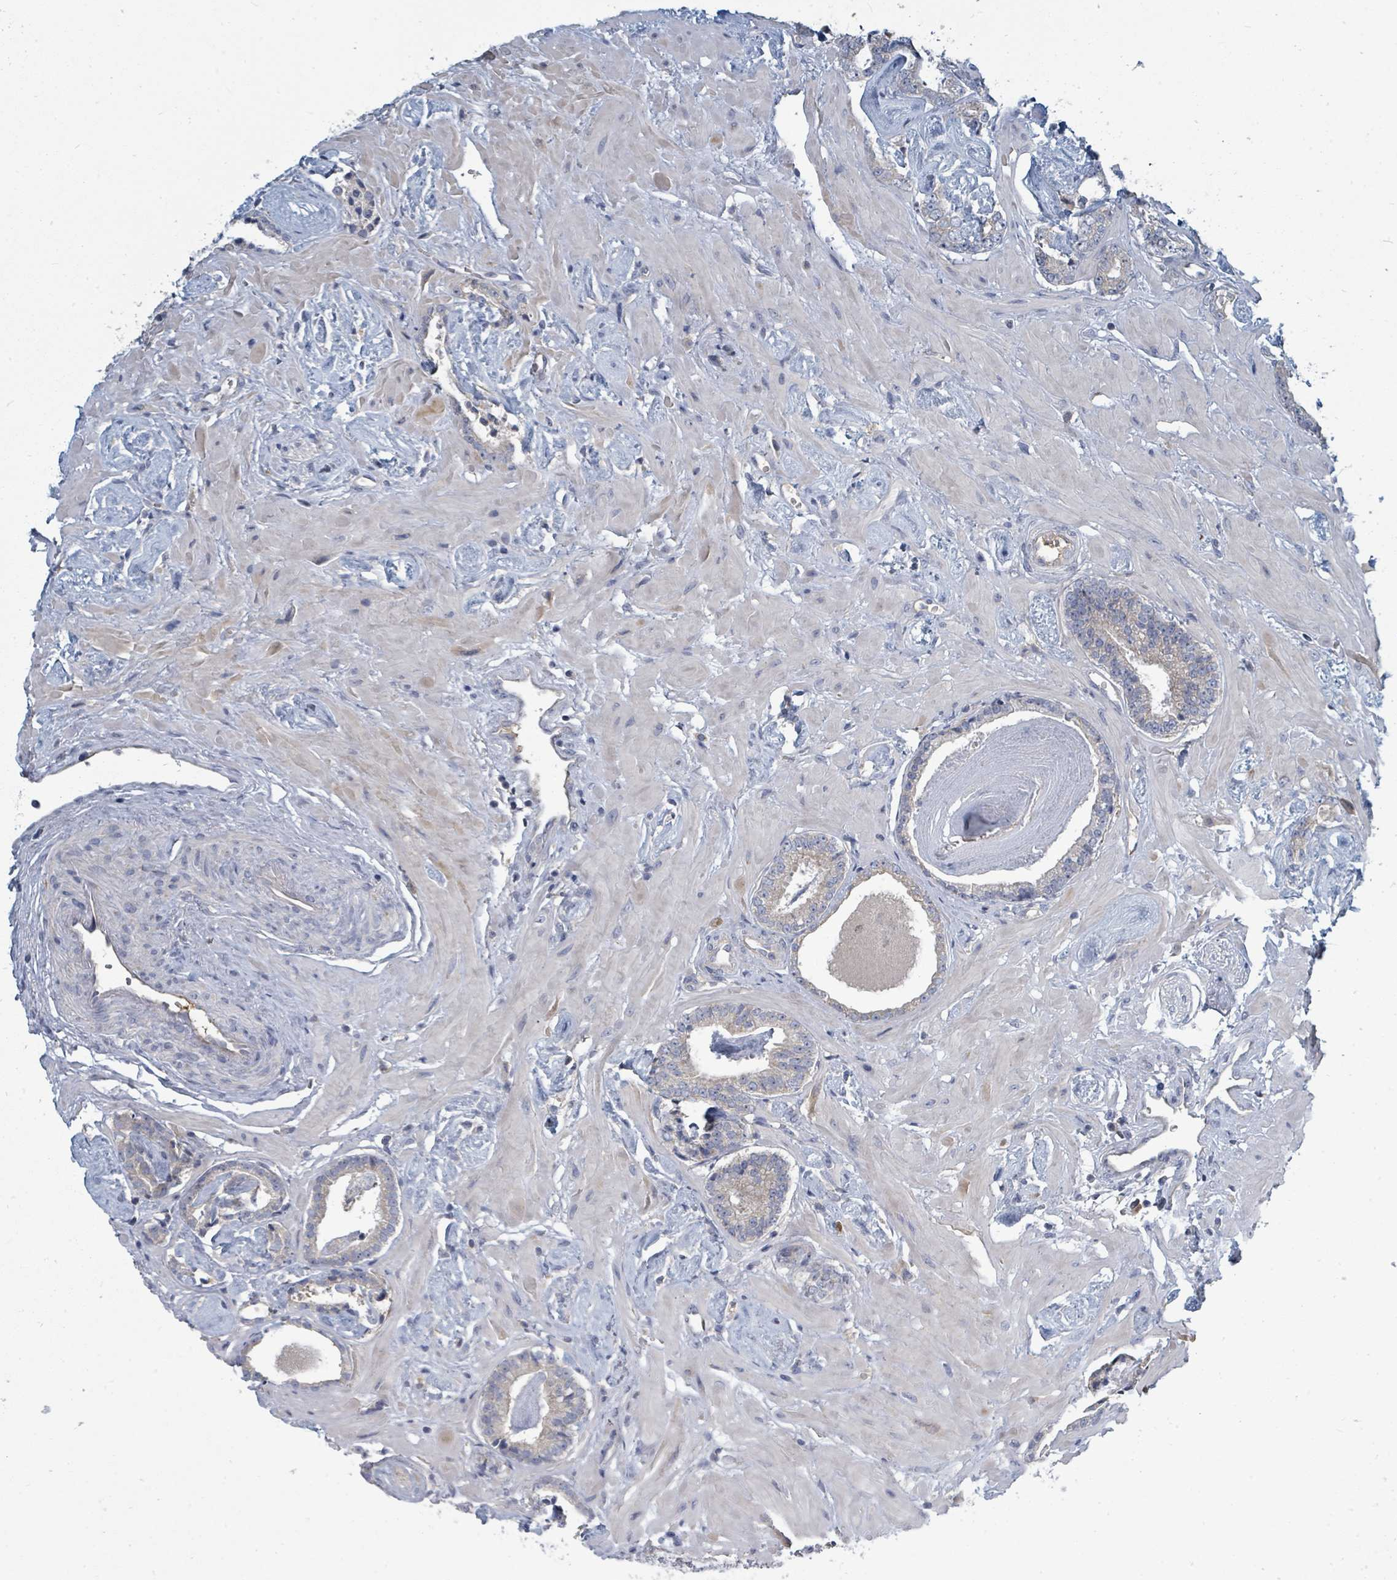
{"staining": {"intensity": "negative", "quantity": "none", "location": "none"}, "tissue": "prostate cancer", "cell_type": "Tumor cells", "image_type": "cancer", "snomed": [{"axis": "morphology", "description": "Adenocarcinoma, Low grade"}, {"axis": "topography", "description": "Prostate"}], "caption": "The image exhibits no significant expression in tumor cells of prostate cancer (low-grade adenocarcinoma). (Brightfield microscopy of DAB (3,3'-diaminobenzidine) immunohistochemistry at high magnification).", "gene": "SLC25A23", "patient": {"sex": "male", "age": 60}}